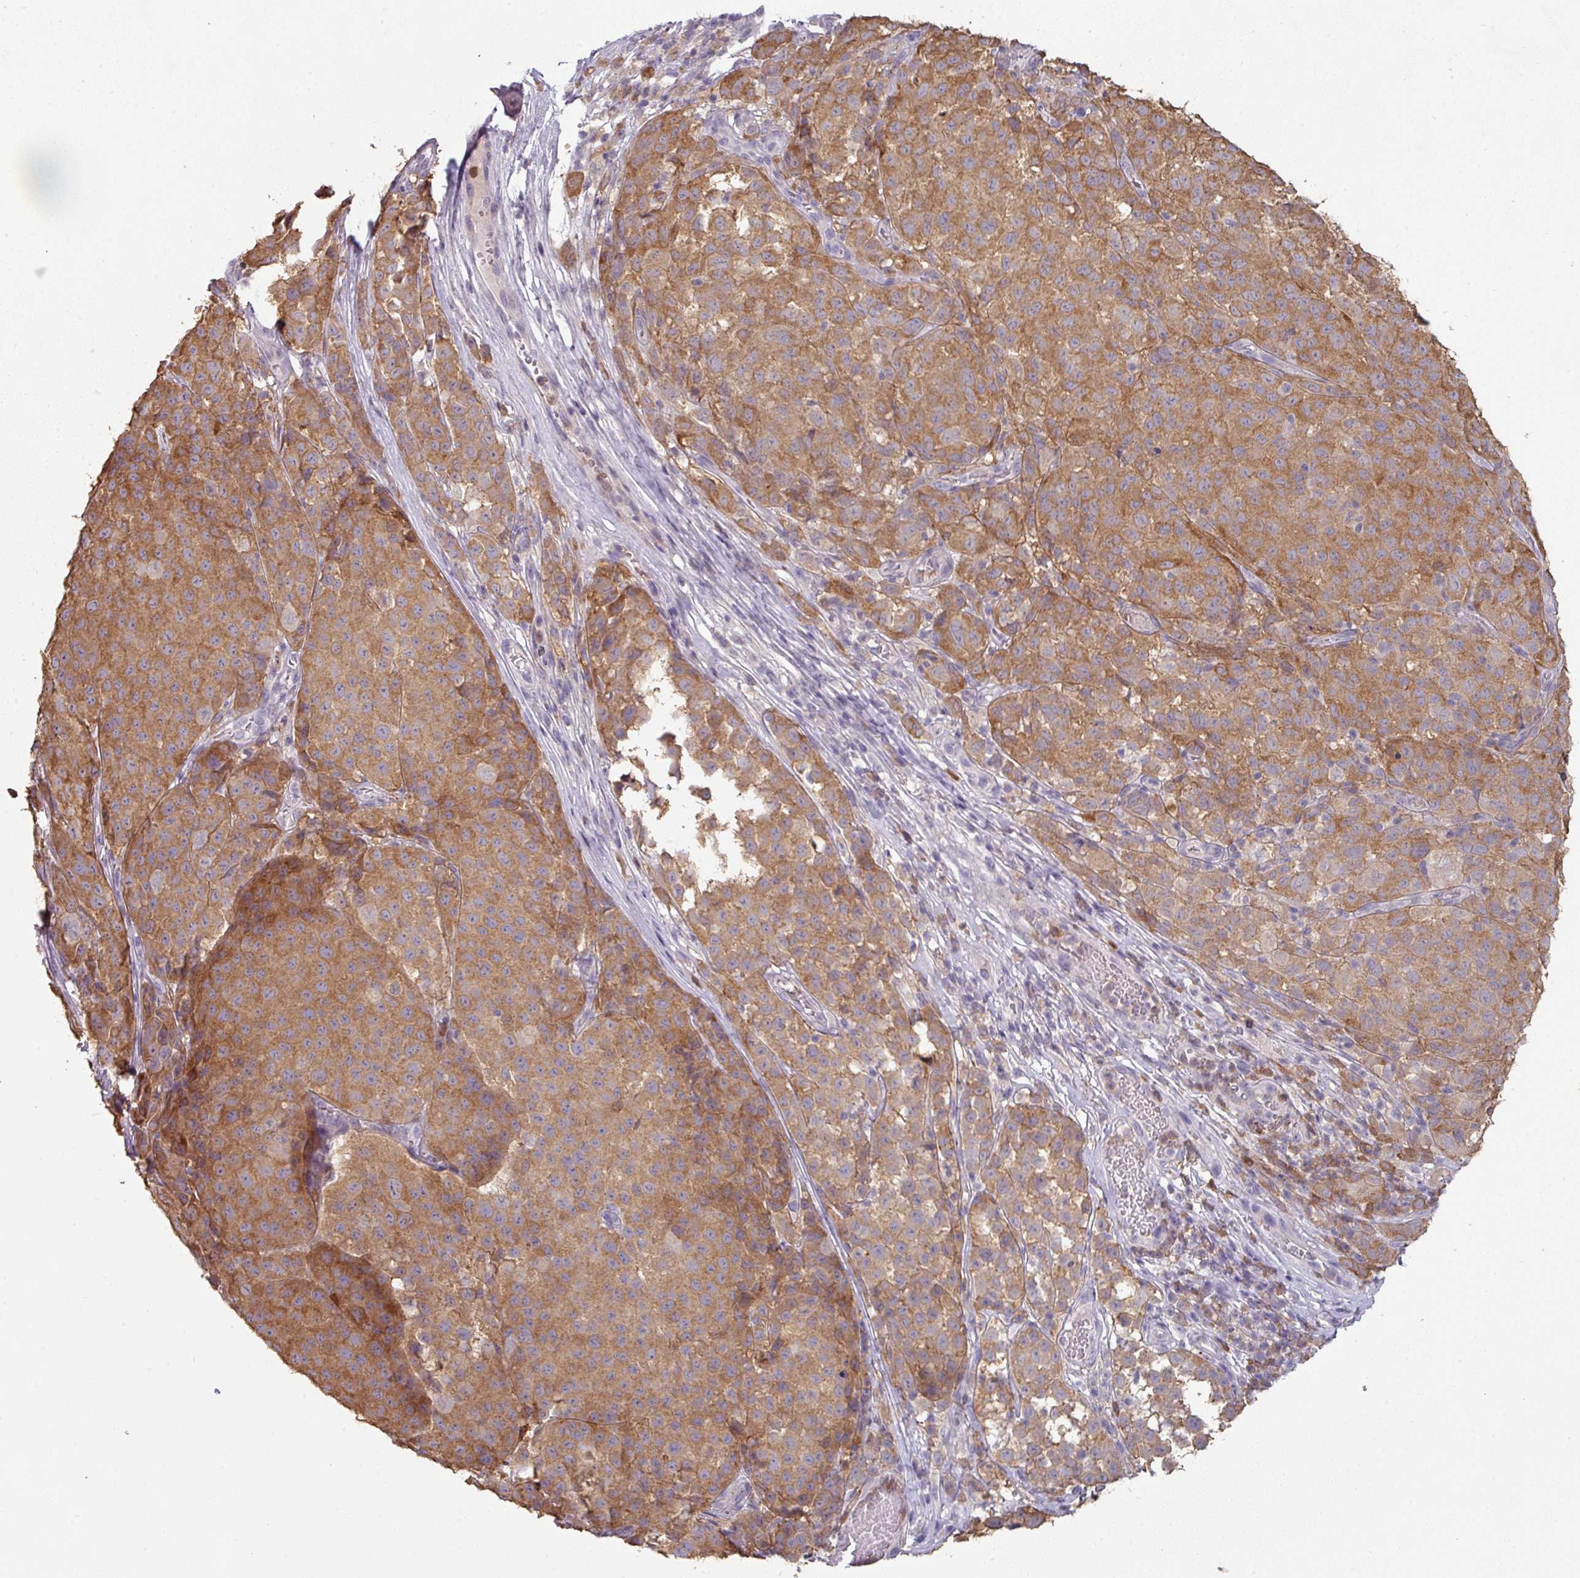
{"staining": {"intensity": "moderate", "quantity": ">75%", "location": "cytoplasmic/membranous"}, "tissue": "melanoma", "cell_type": "Tumor cells", "image_type": "cancer", "snomed": [{"axis": "morphology", "description": "Malignant melanoma, NOS"}, {"axis": "topography", "description": "Skin"}], "caption": "Malignant melanoma was stained to show a protein in brown. There is medium levels of moderate cytoplasmic/membranous expression in about >75% of tumor cells. The staining was performed using DAB to visualize the protein expression in brown, while the nuclei were stained in blue with hematoxylin (Magnification: 20x).", "gene": "MAGEC3", "patient": {"sex": "male", "age": 64}}